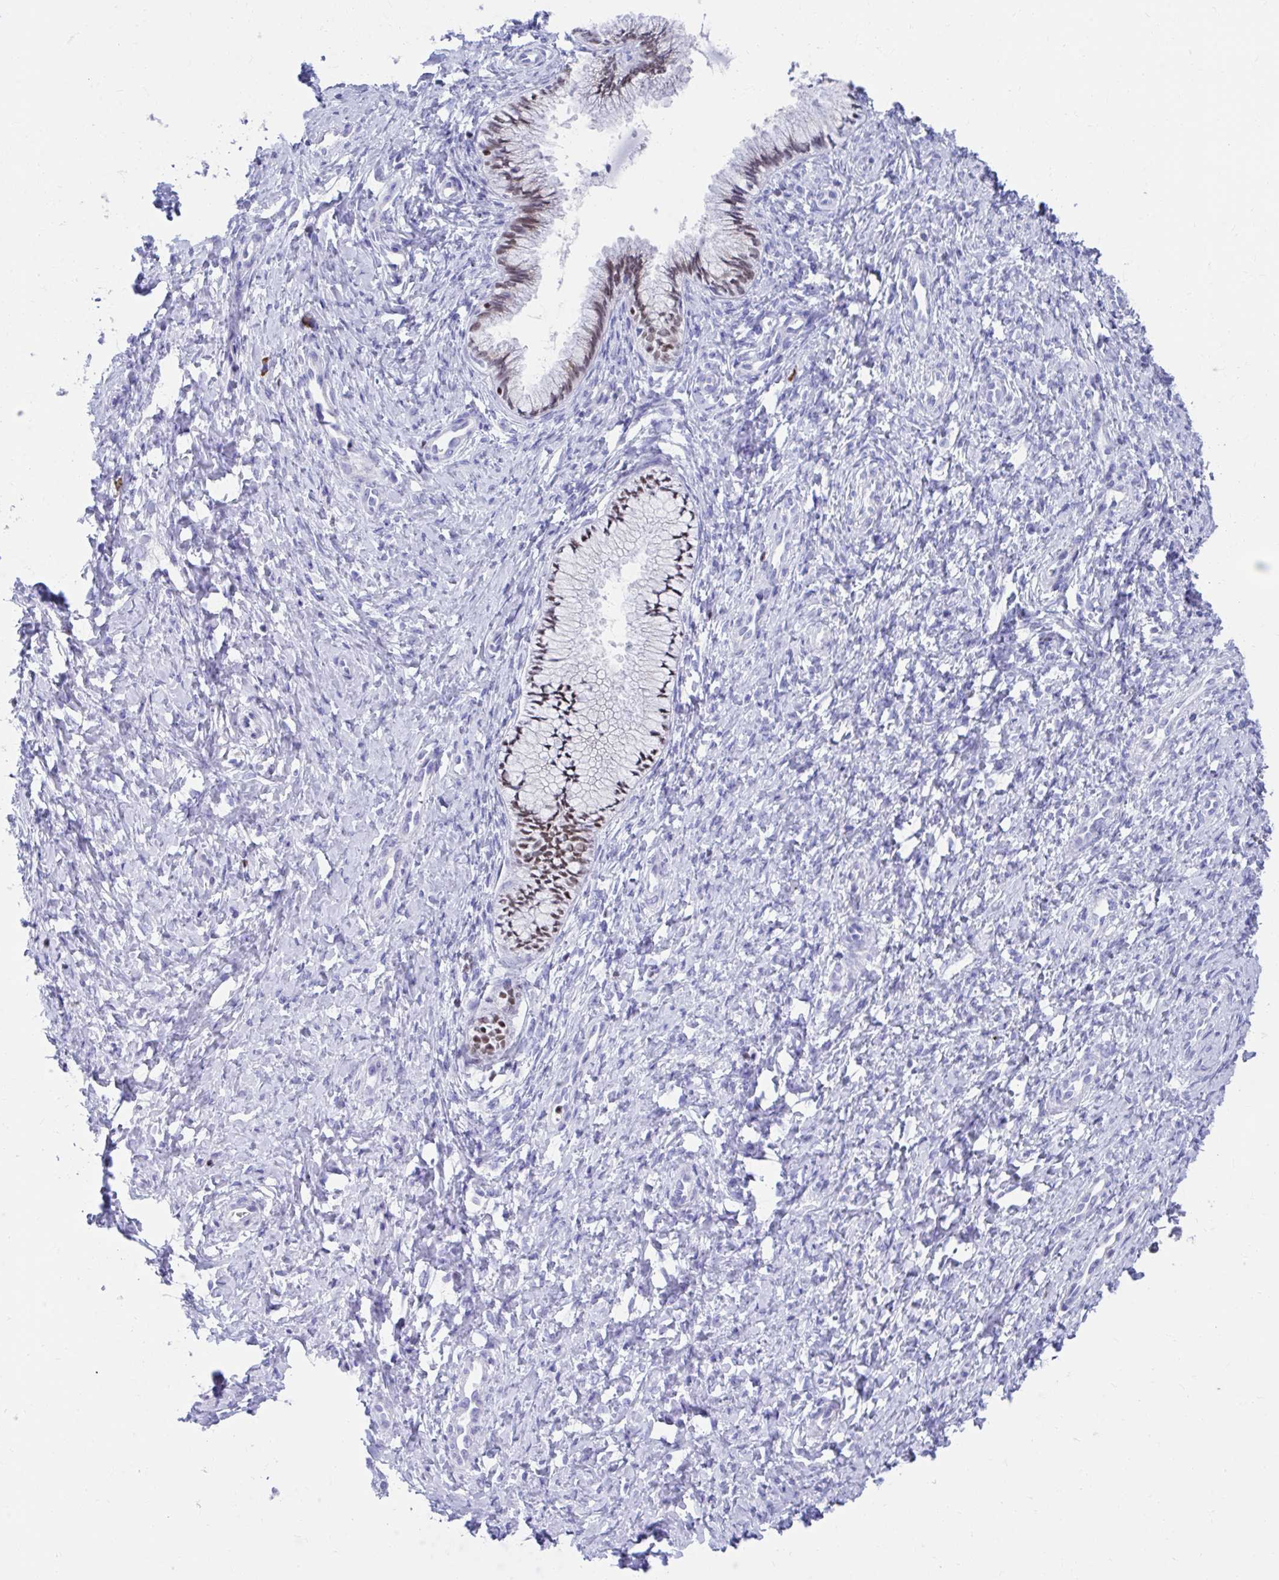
{"staining": {"intensity": "moderate", "quantity": "25%-75%", "location": "nuclear"}, "tissue": "cervix", "cell_type": "Glandular cells", "image_type": "normal", "snomed": [{"axis": "morphology", "description": "Normal tissue, NOS"}, {"axis": "topography", "description": "Cervix"}], "caption": "DAB immunohistochemical staining of benign human cervix shows moderate nuclear protein positivity in approximately 25%-75% of glandular cells.", "gene": "RUNX3", "patient": {"sex": "female", "age": 37}}